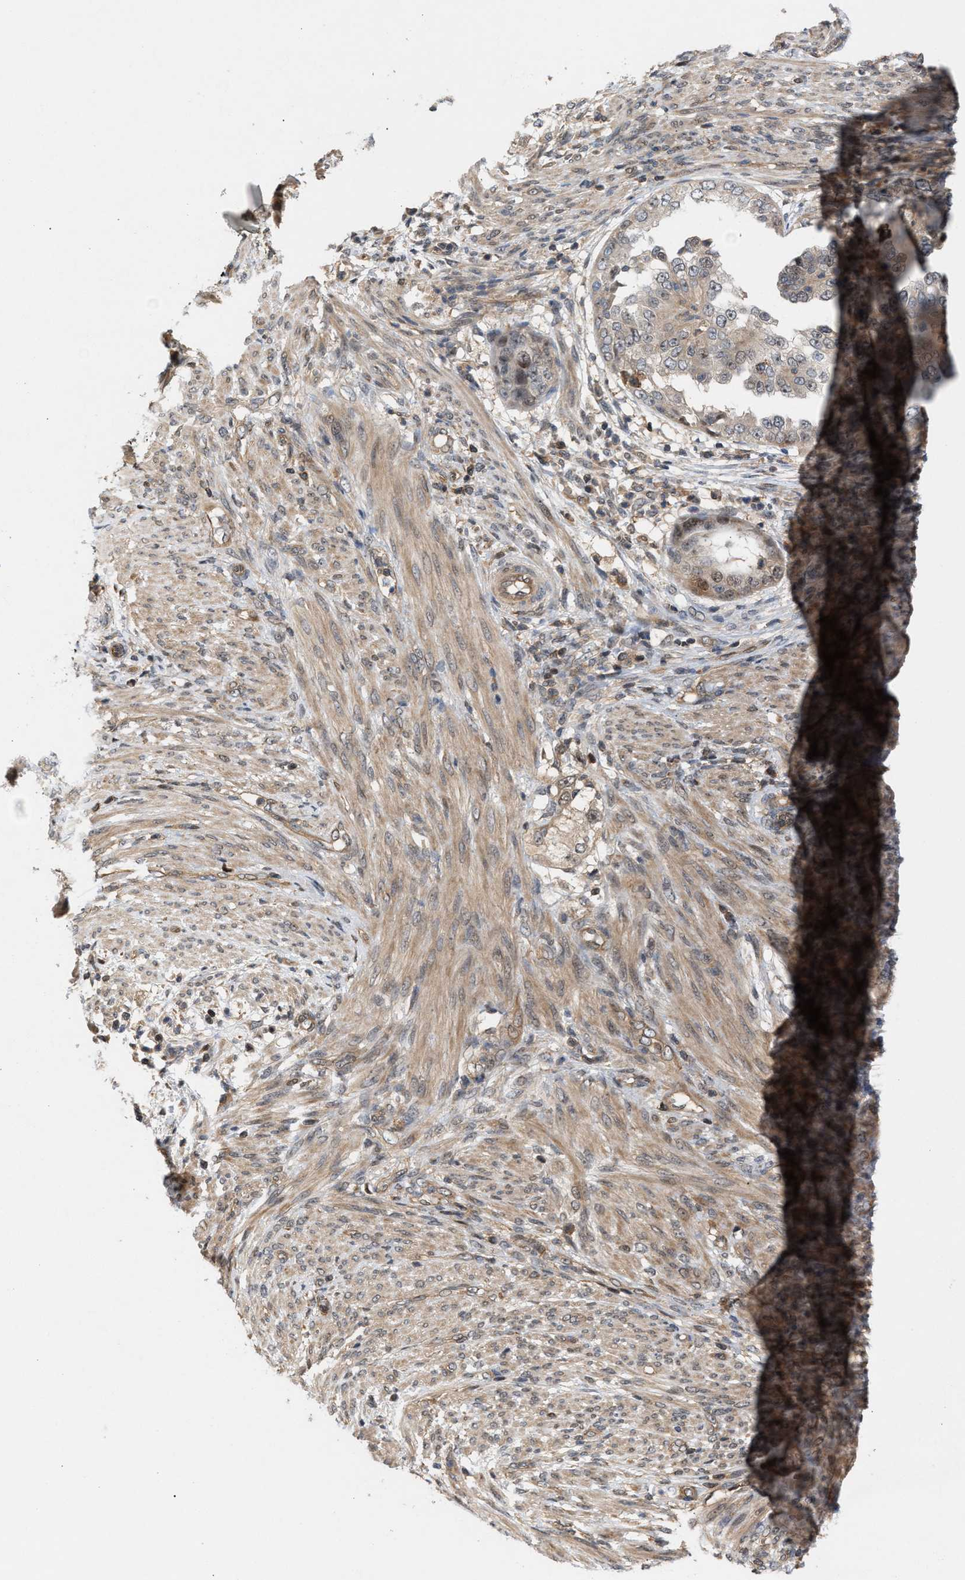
{"staining": {"intensity": "weak", "quantity": "25%-75%", "location": "cytoplasmic/membranous"}, "tissue": "endometrial cancer", "cell_type": "Tumor cells", "image_type": "cancer", "snomed": [{"axis": "morphology", "description": "Adenocarcinoma, NOS"}, {"axis": "topography", "description": "Endometrium"}], "caption": "This image displays immunohistochemistry staining of endometrial cancer (adenocarcinoma), with low weak cytoplasmic/membranous expression in about 25%-75% of tumor cells.", "gene": "GLOD4", "patient": {"sex": "female", "age": 85}}